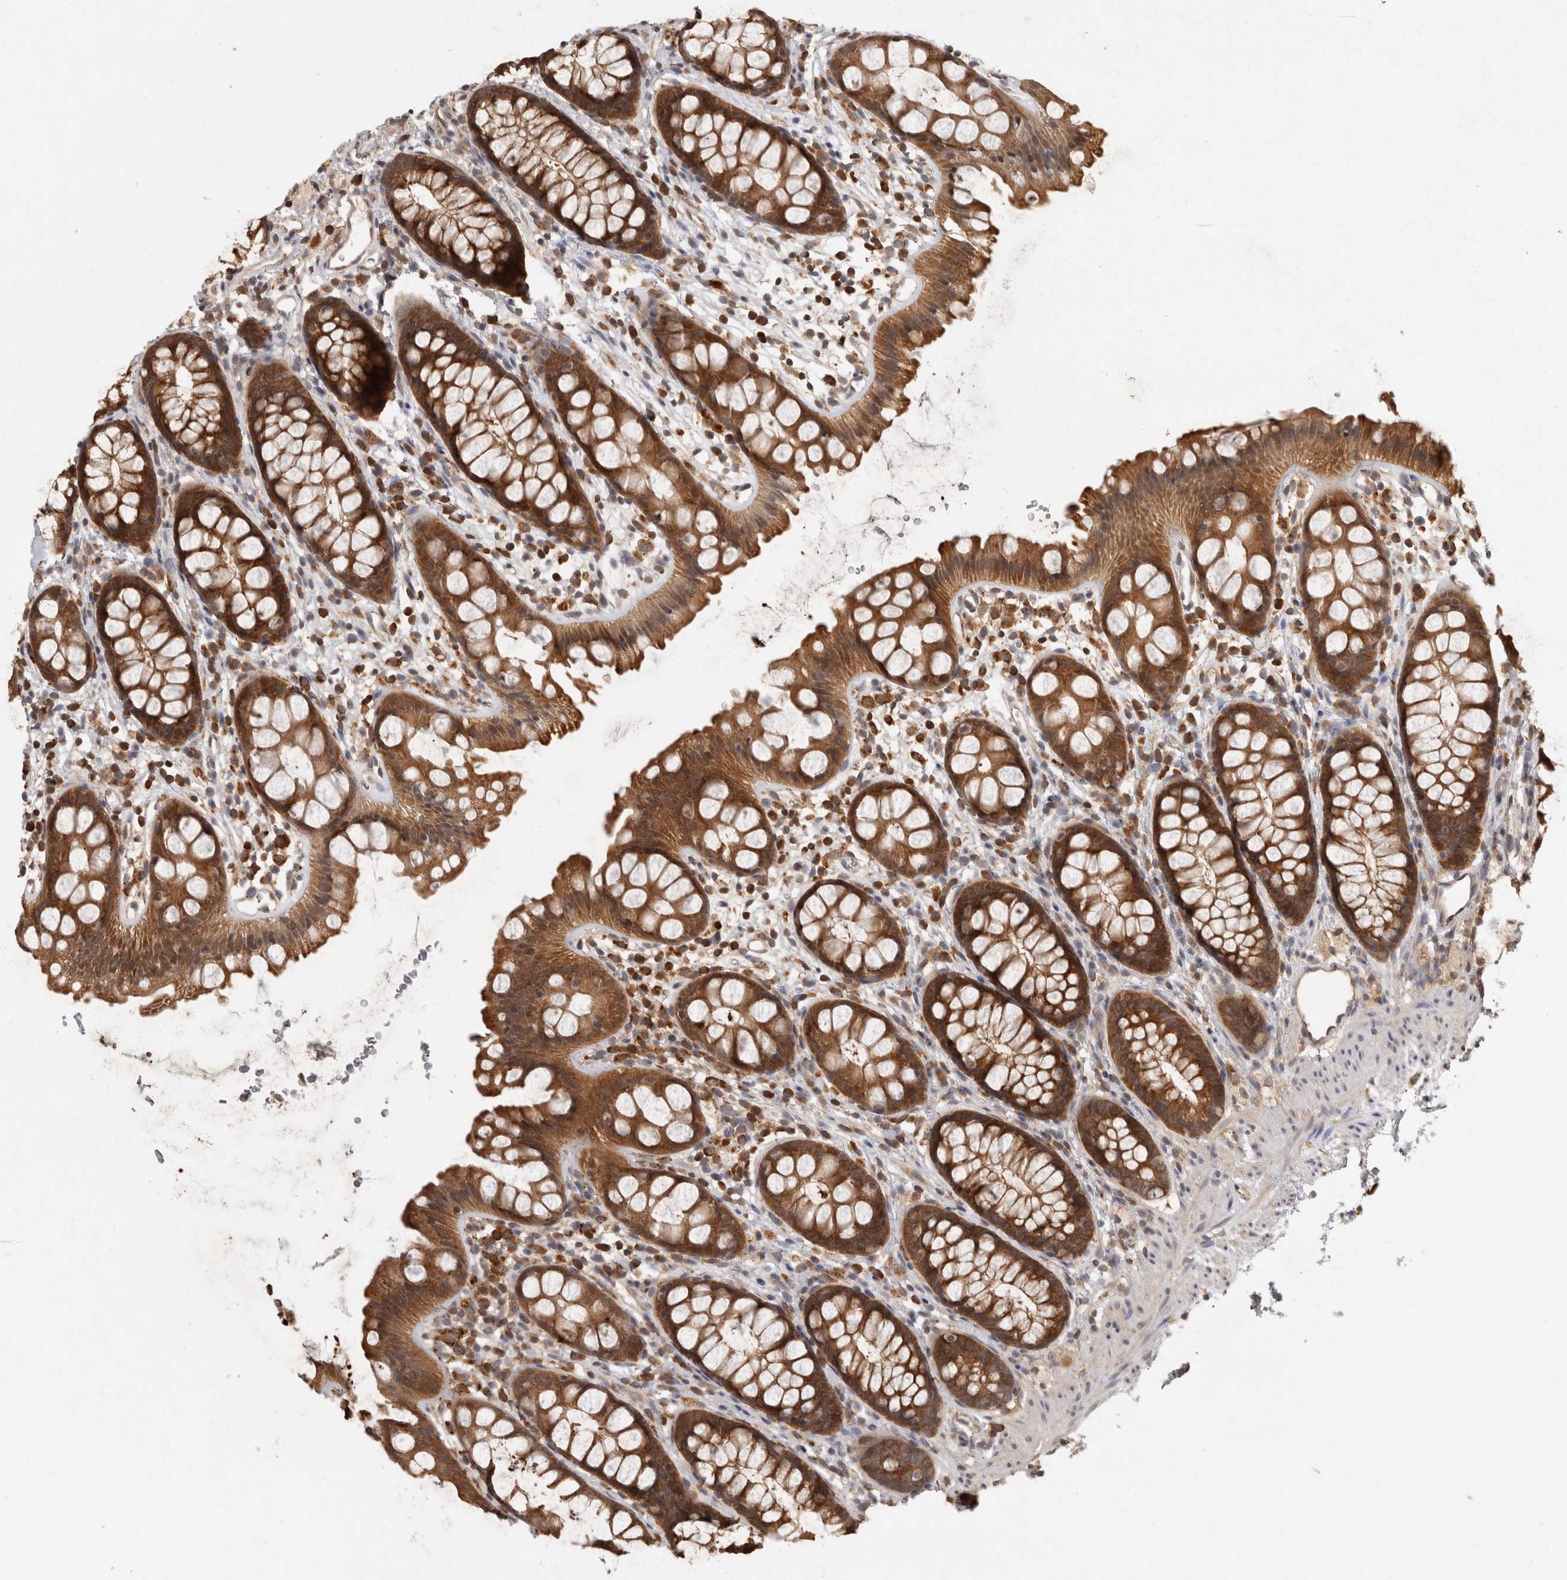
{"staining": {"intensity": "strong", "quantity": ">75%", "location": "cytoplasmic/membranous"}, "tissue": "rectum", "cell_type": "Glandular cells", "image_type": "normal", "snomed": [{"axis": "morphology", "description": "Normal tissue, NOS"}, {"axis": "topography", "description": "Rectum"}], "caption": "Protein staining demonstrates strong cytoplasmic/membranous staining in approximately >75% of glandular cells in benign rectum.", "gene": "ACAT2", "patient": {"sex": "female", "age": 65}}